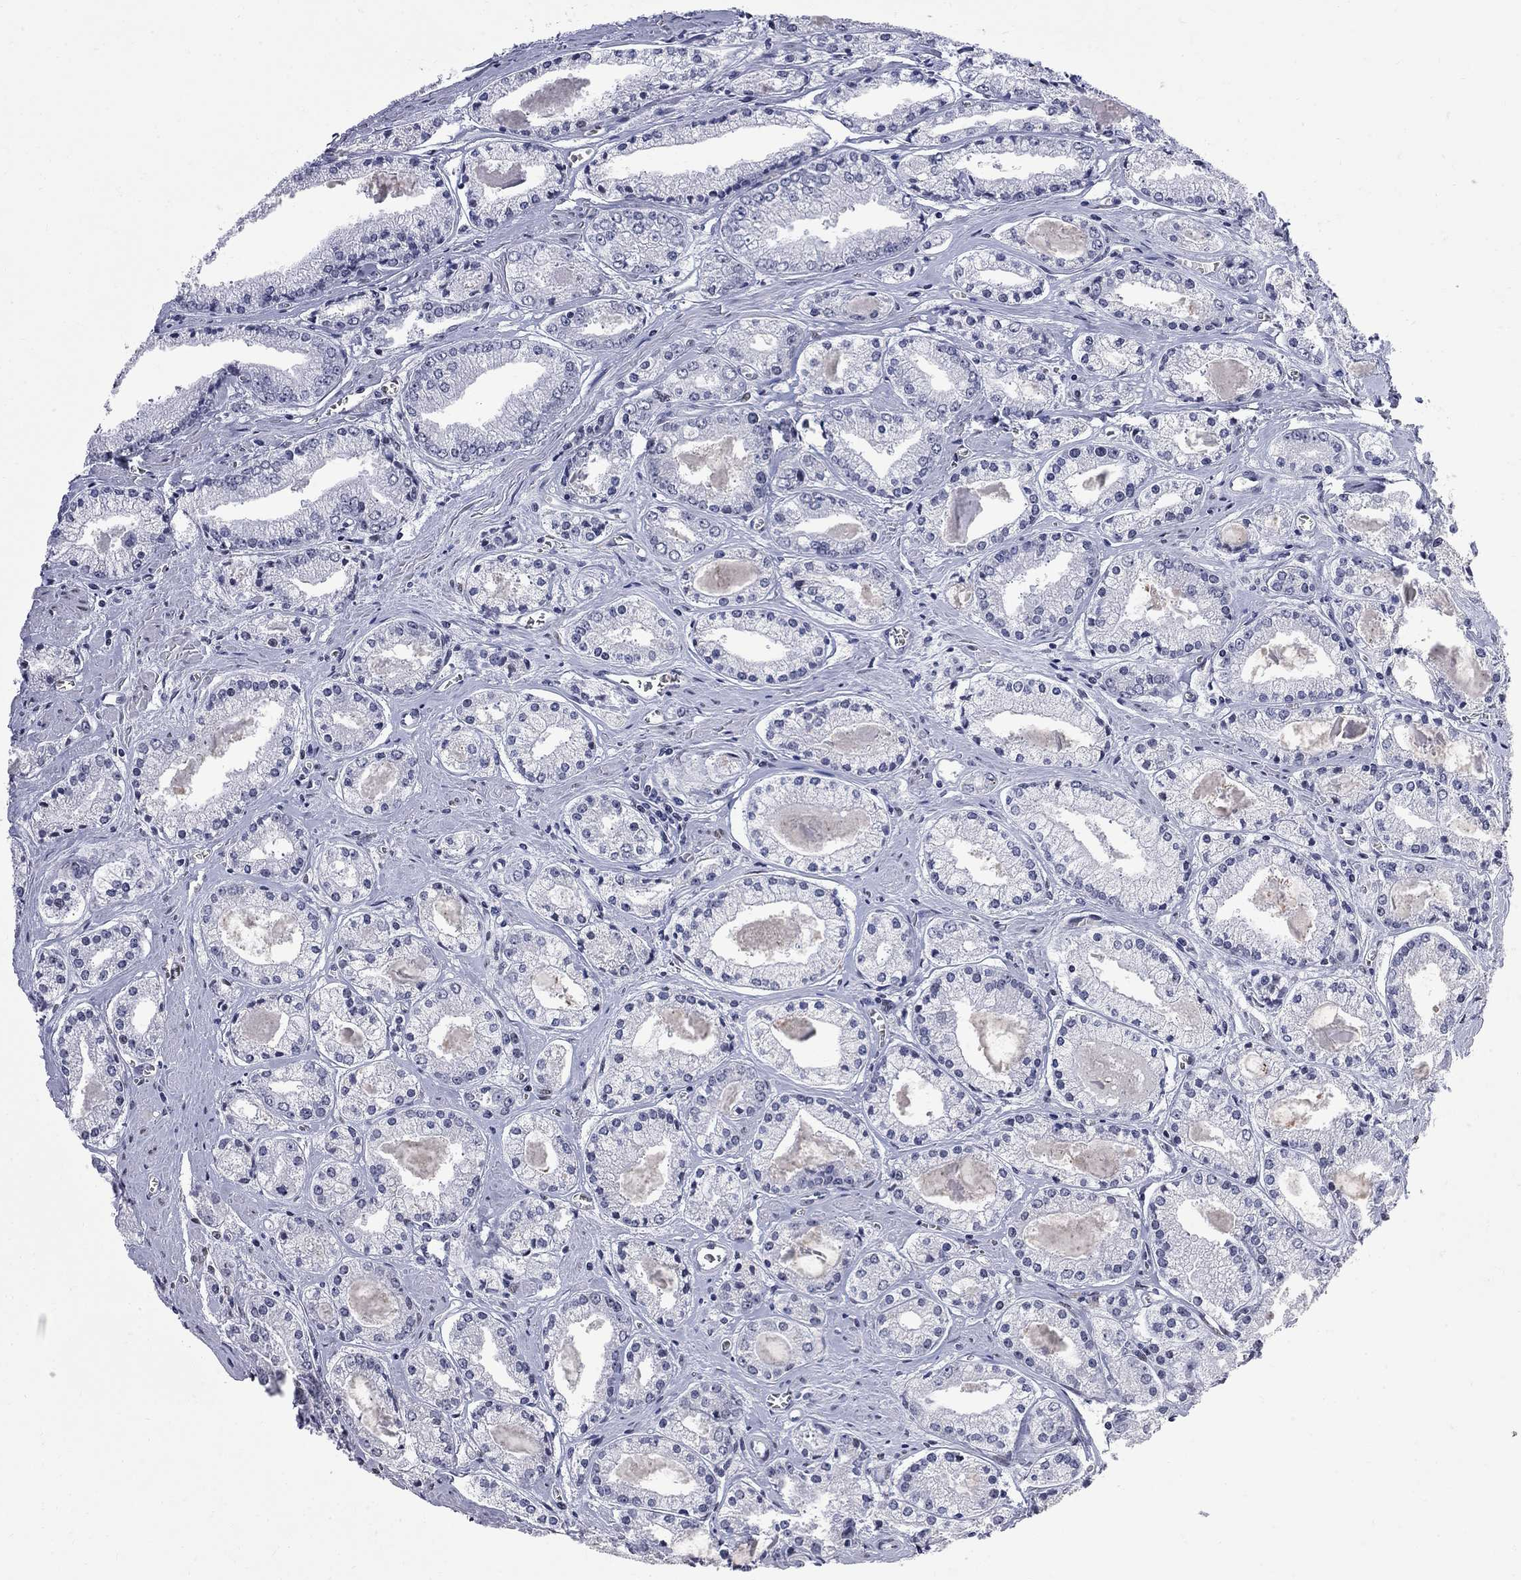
{"staining": {"intensity": "negative", "quantity": "none", "location": "none"}, "tissue": "prostate cancer", "cell_type": "Tumor cells", "image_type": "cancer", "snomed": [{"axis": "morphology", "description": "Adenocarcinoma, NOS"}, {"axis": "topography", "description": "Prostate"}], "caption": "Photomicrograph shows no significant protein positivity in tumor cells of prostate adenocarcinoma.", "gene": "ZBTB47", "patient": {"sex": "male", "age": 72}}